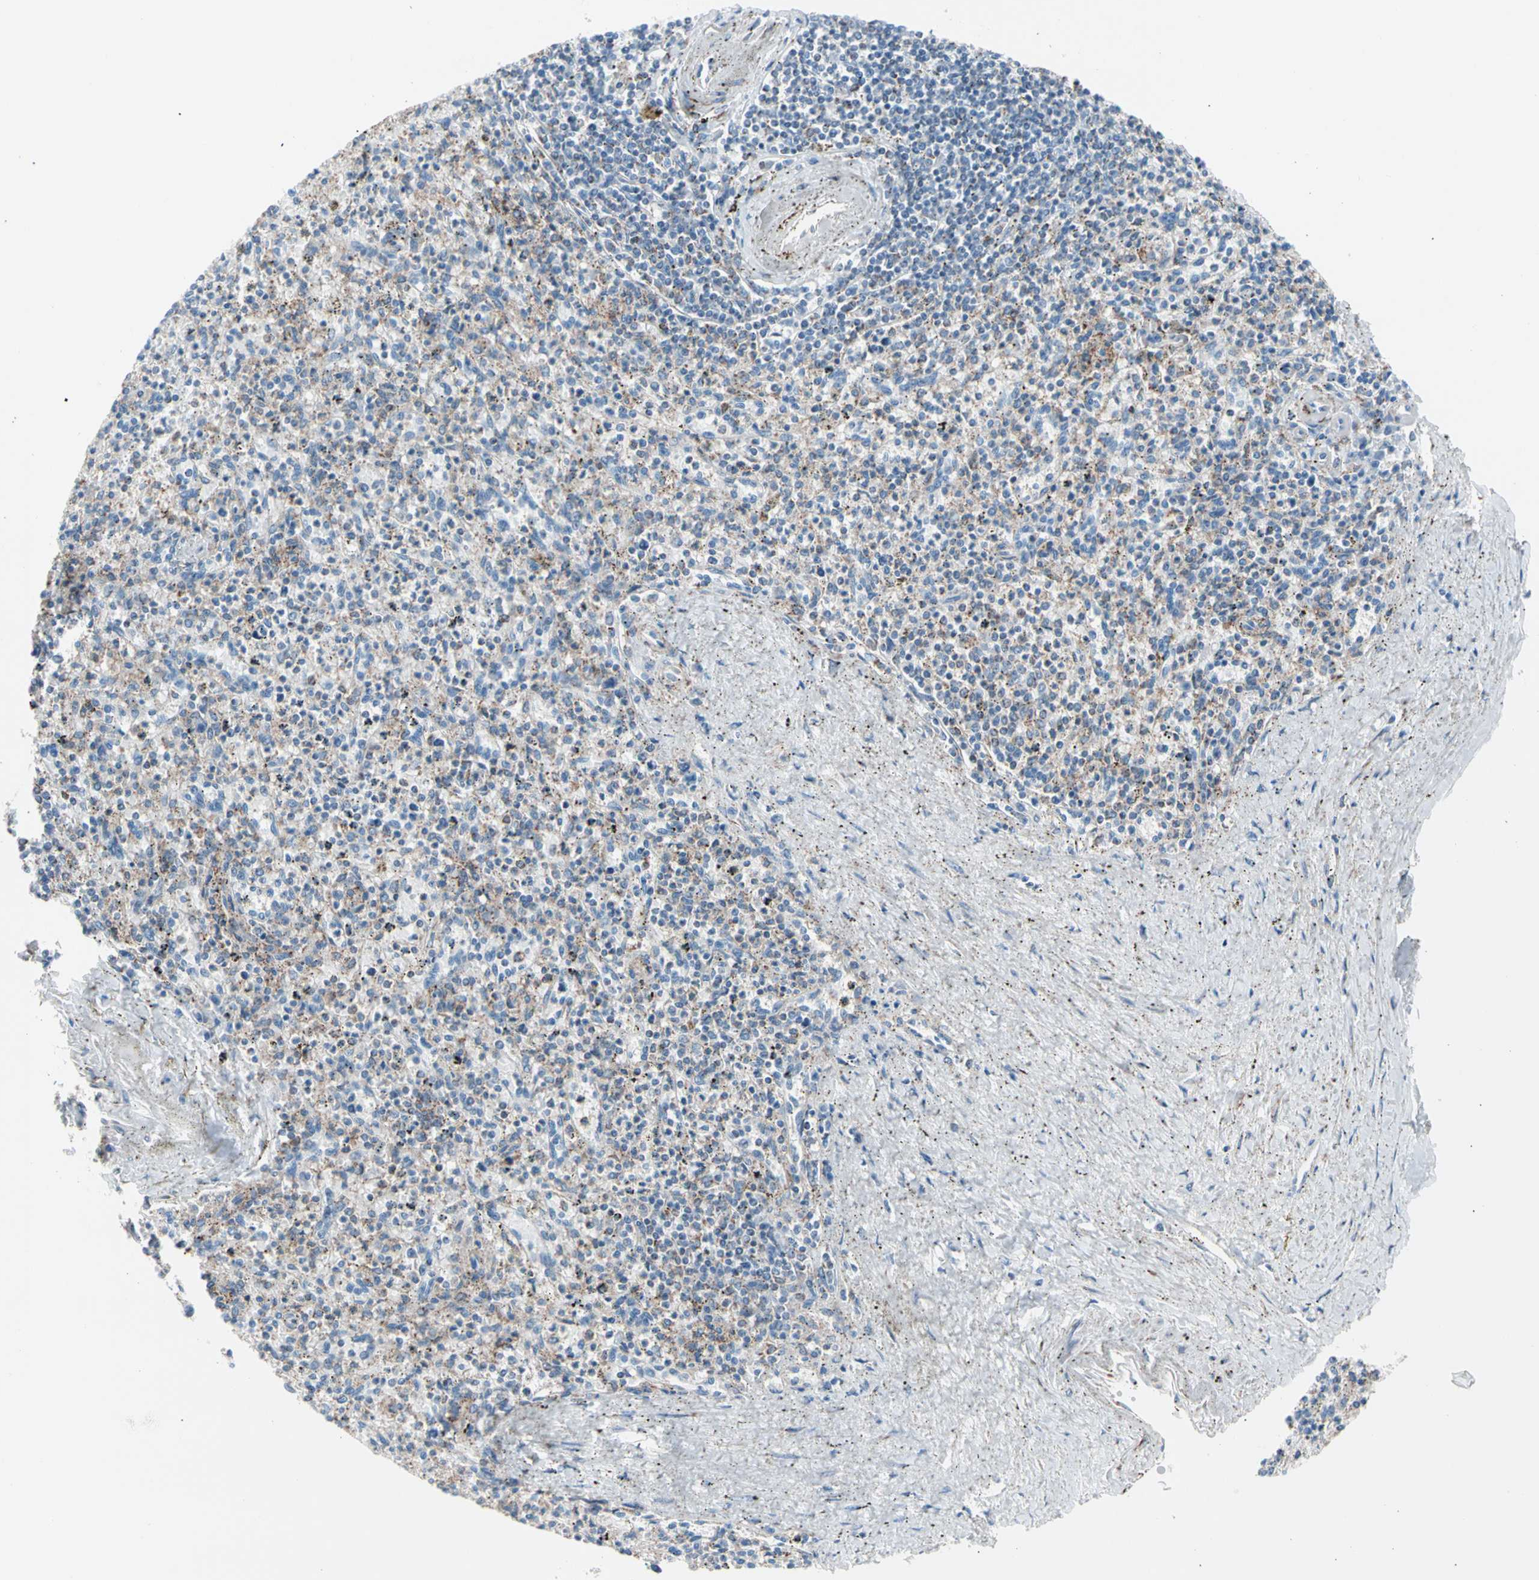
{"staining": {"intensity": "moderate", "quantity": "<25%", "location": "cytoplasmic/membranous"}, "tissue": "spleen", "cell_type": "Cells in red pulp", "image_type": "normal", "snomed": [{"axis": "morphology", "description": "Normal tissue, NOS"}, {"axis": "topography", "description": "Spleen"}], "caption": "A low amount of moderate cytoplasmic/membranous expression is identified in about <25% of cells in red pulp in benign spleen.", "gene": "HK1", "patient": {"sex": "male", "age": 72}}